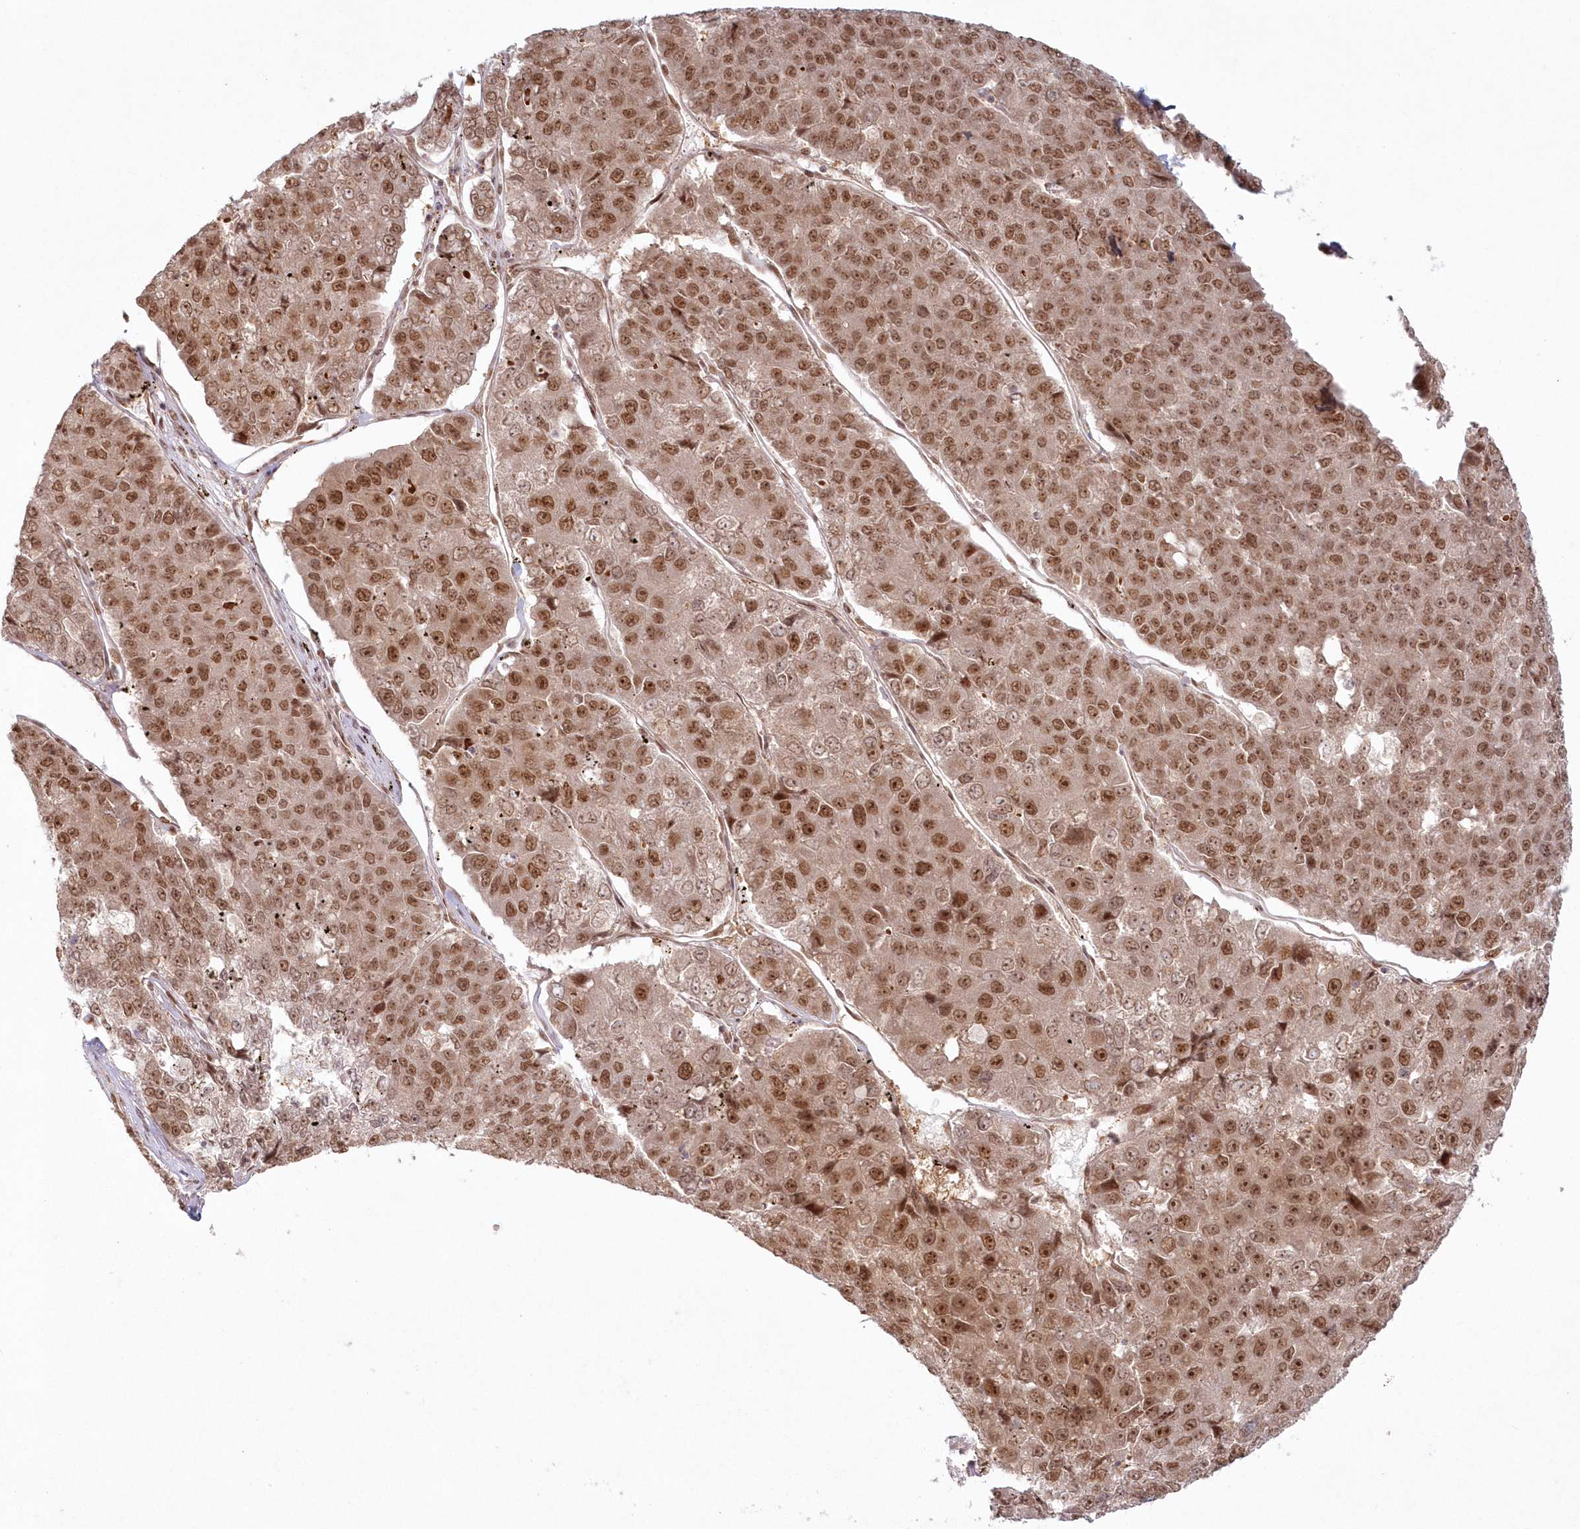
{"staining": {"intensity": "moderate", "quantity": ">75%", "location": "cytoplasmic/membranous,nuclear"}, "tissue": "pancreatic cancer", "cell_type": "Tumor cells", "image_type": "cancer", "snomed": [{"axis": "morphology", "description": "Adenocarcinoma, NOS"}, {"axis": "topography", "description": "Pancreas"}], "caption": "This micrograph displays immunohistochemistry staining of human pancreatic adenocarcinoma, with medium moderate cytoplasmic/membranous and nuclear positivity in approximately >75% of tumor cells.", "gene": "TOGARAM2", "patient": {"sex": "male", "age": 50}}